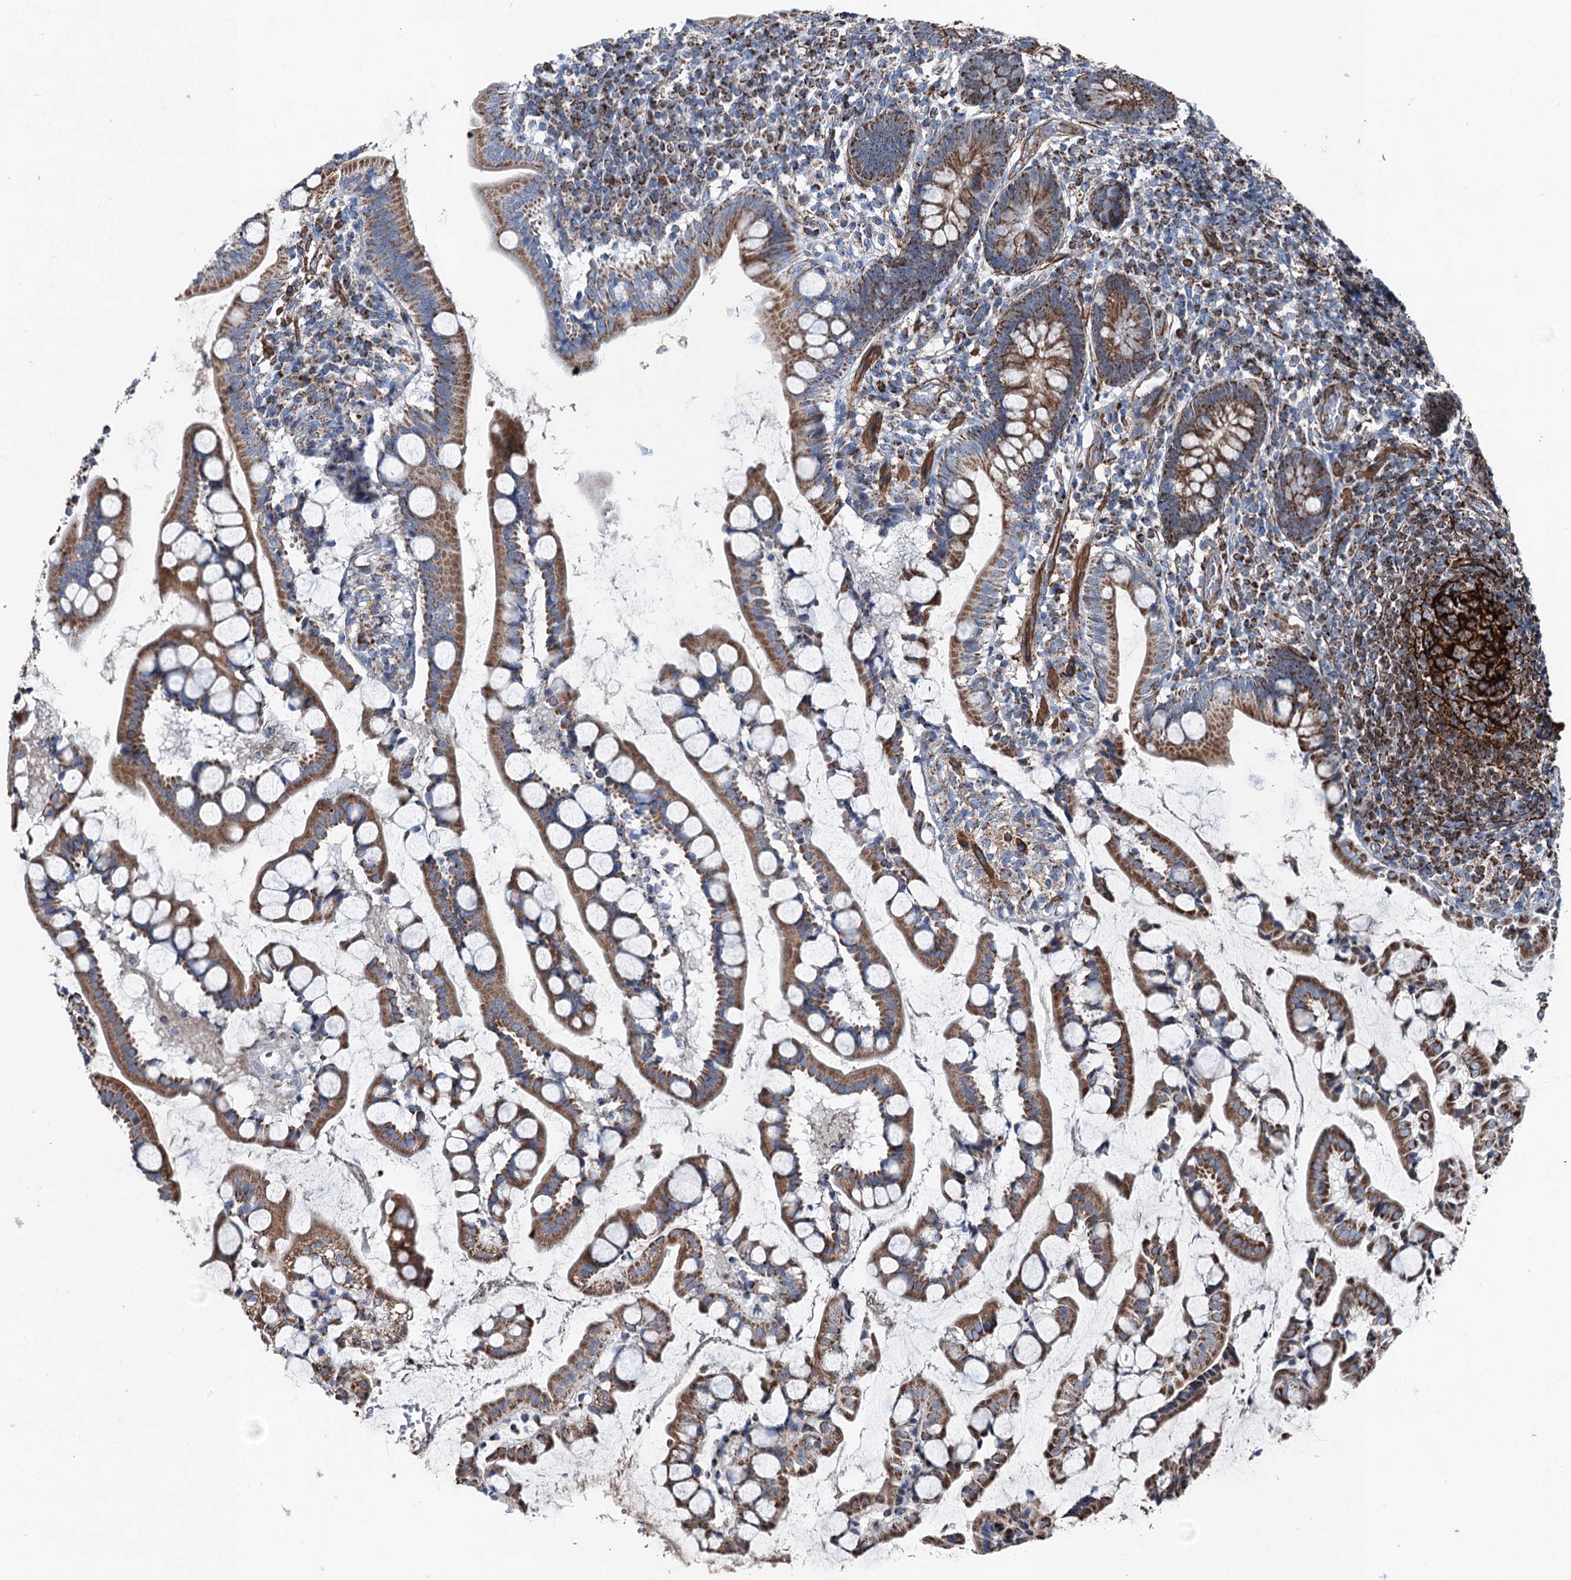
{"staining": {"intensity": "moderate", "quantity": ">75%", "location": "cytoplasmic/membranous"}, "tissue": "small intestine", "cell_type": "Glandular cells", "image_type": "normal", "snomed": [{"axis": "morphology", "description": "Normal tissue, NOS"}, {"axis": "topography", "description": "Small intestine"}], "caption": "Human small intestine stained for a protein (brown) demonstrates moderate cytoplasmic/membranous positive positivity in about >75% of glandular cells.", "gene": "DDIAS", "patient": {"sex": "male", "age": 52}}